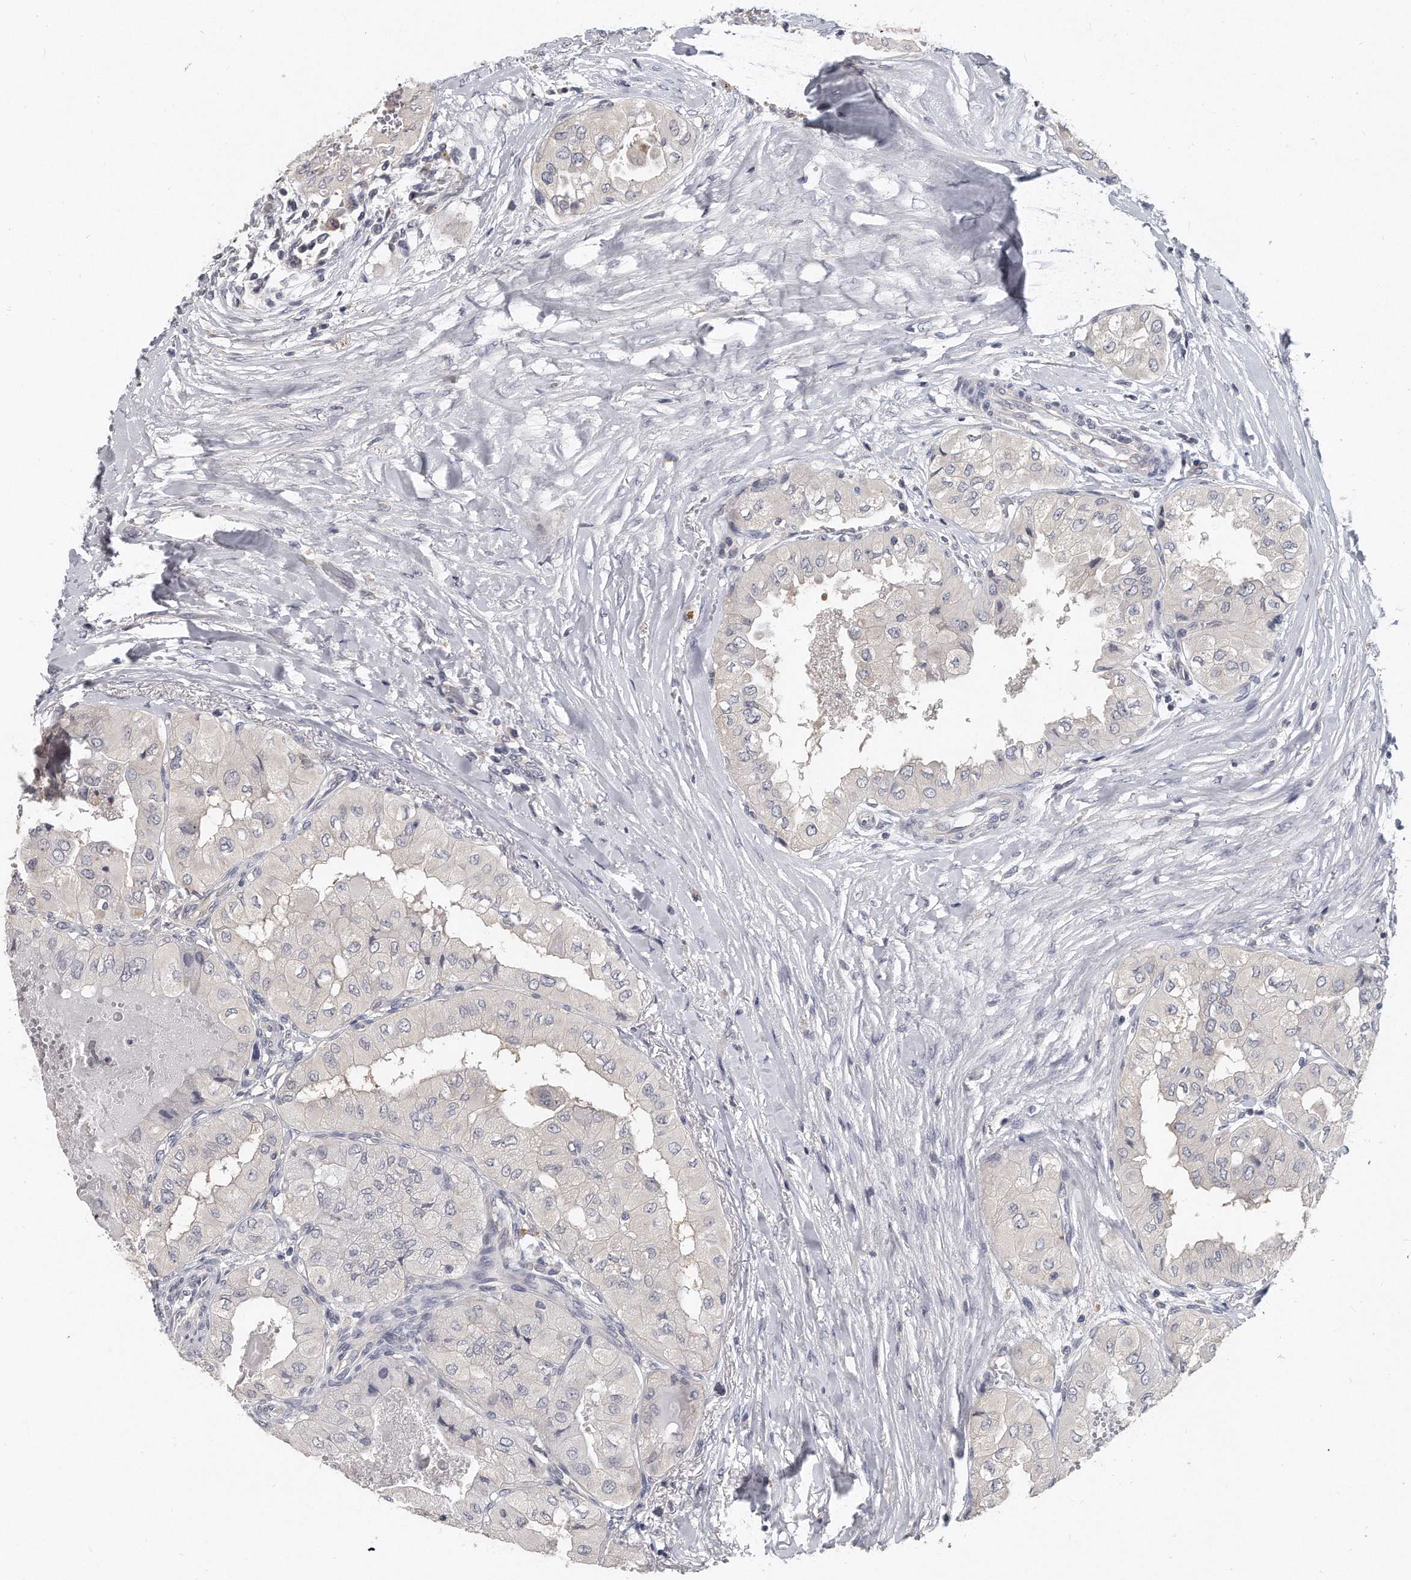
{"staining": {"intensity": "negative", "quantity": "none", "location": "none"}, "tissue": "thyroid cancer", "cell_type": "Tumor cells", "image_type": "cancer", "snomed": [{"axis": "morphology", "description": "Papillary adenocarcinoma, NOS"}, {"axis": "topography", "description": "Thyroid gland"}], "caption": "Thyroid papillary adenocarcinoma was stained to show a protein in brown. There is no significant expression in tumor cells.", "gene": "KLHL7", "patient": {"sex": "female", "age": 59}}